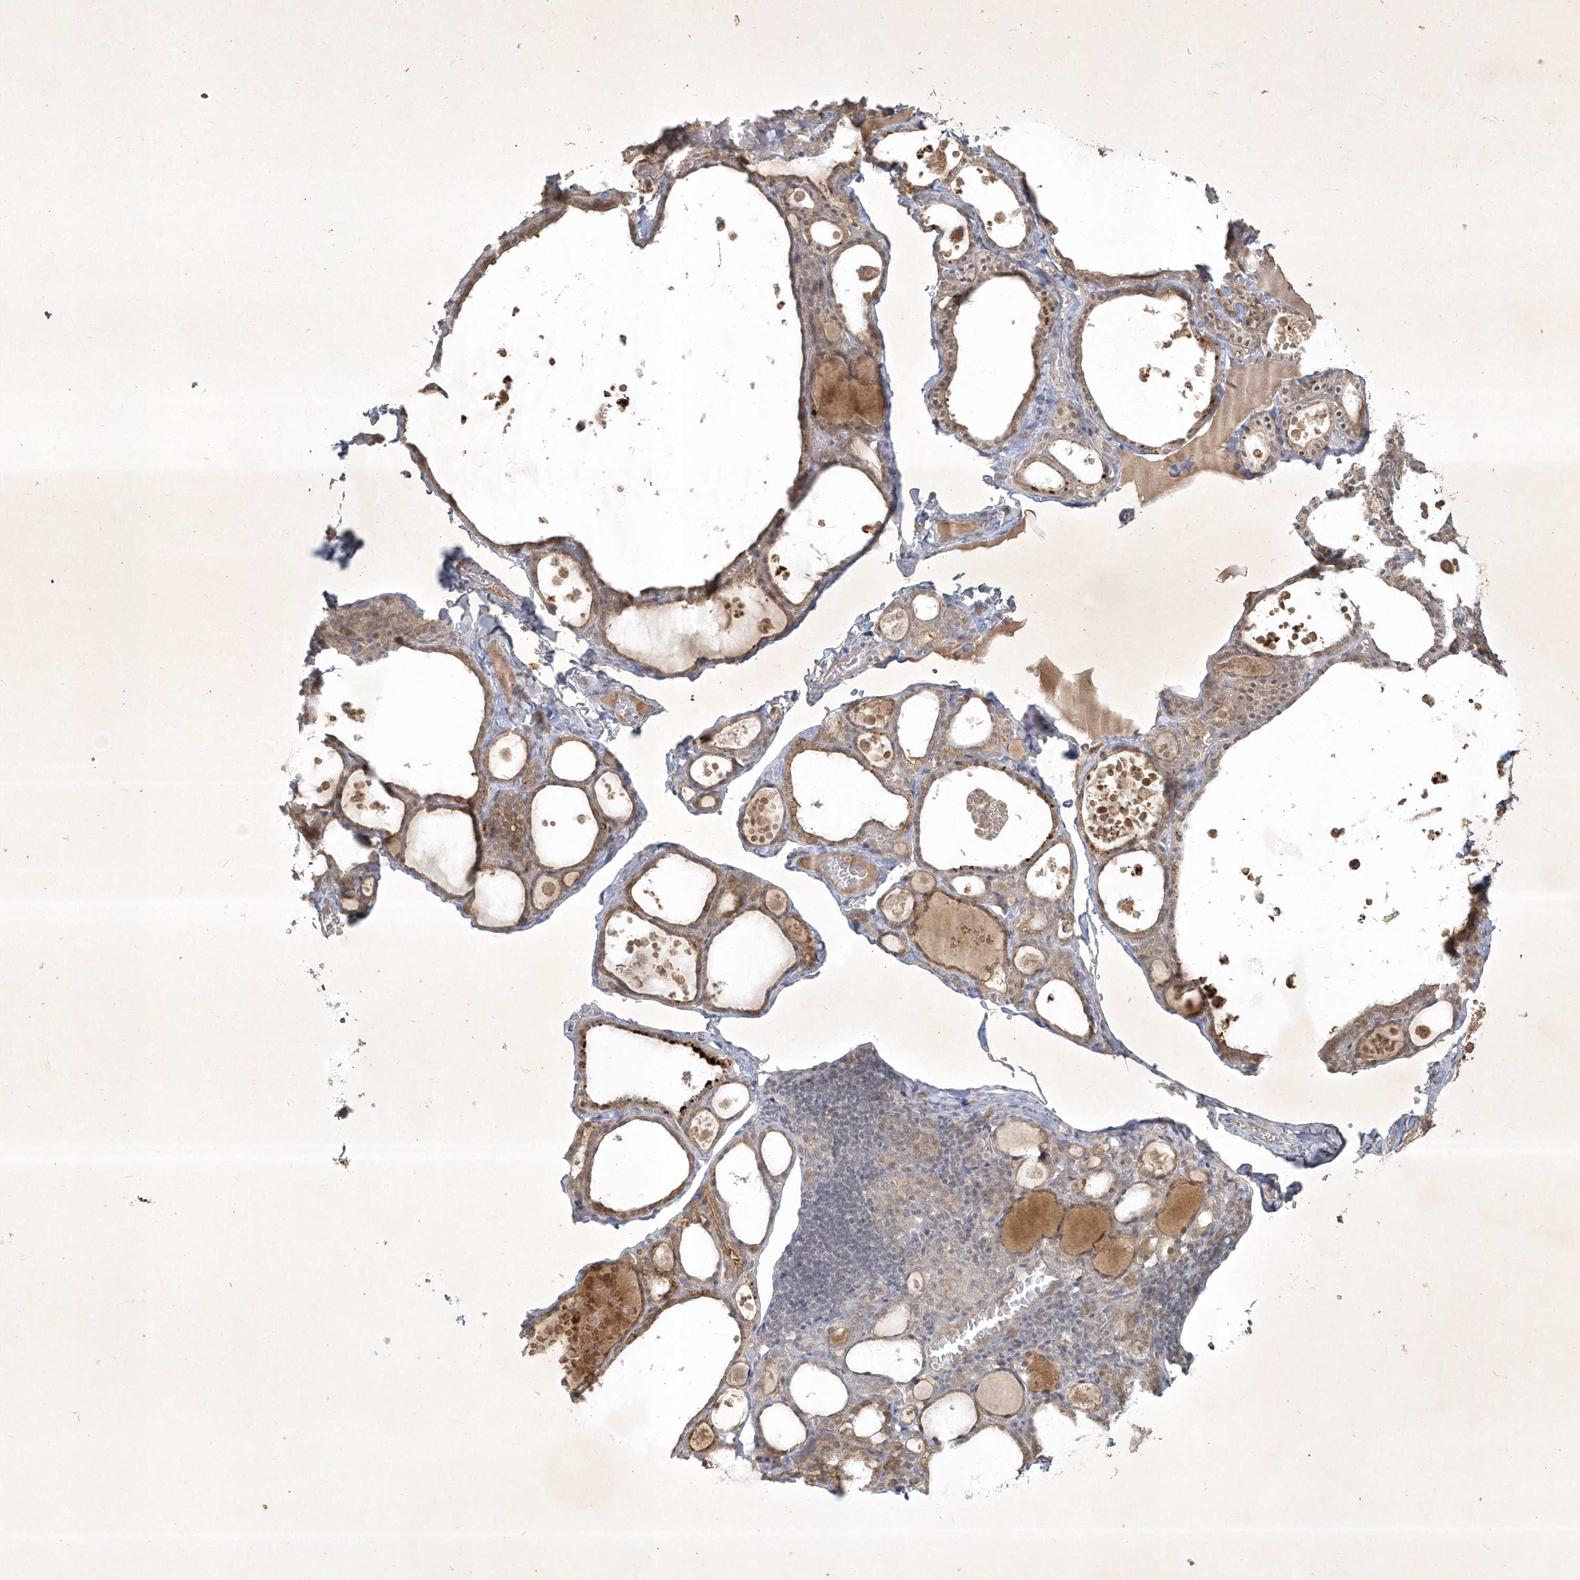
{"staining": {"intensity": "moderate", "quantity": ">75%", "location": "cytoplasmic/membranous"}, "tissue": "thyroid gland", "cell_type": "Glandular cells", "image_type": "normal", "snomed": [{"axis": "morphology", "description": "Normal tissue, NOS"}, {"axis": "topography", "description": "Thyroid gland"}], "caption": "Protein staining of normal thyroid gland displays moderate cytoplasmic/membranous expression in approximately >75% of glandular cells.", "gene": "BOD1L2", "patient": {"sex": "male", "age": 56}}